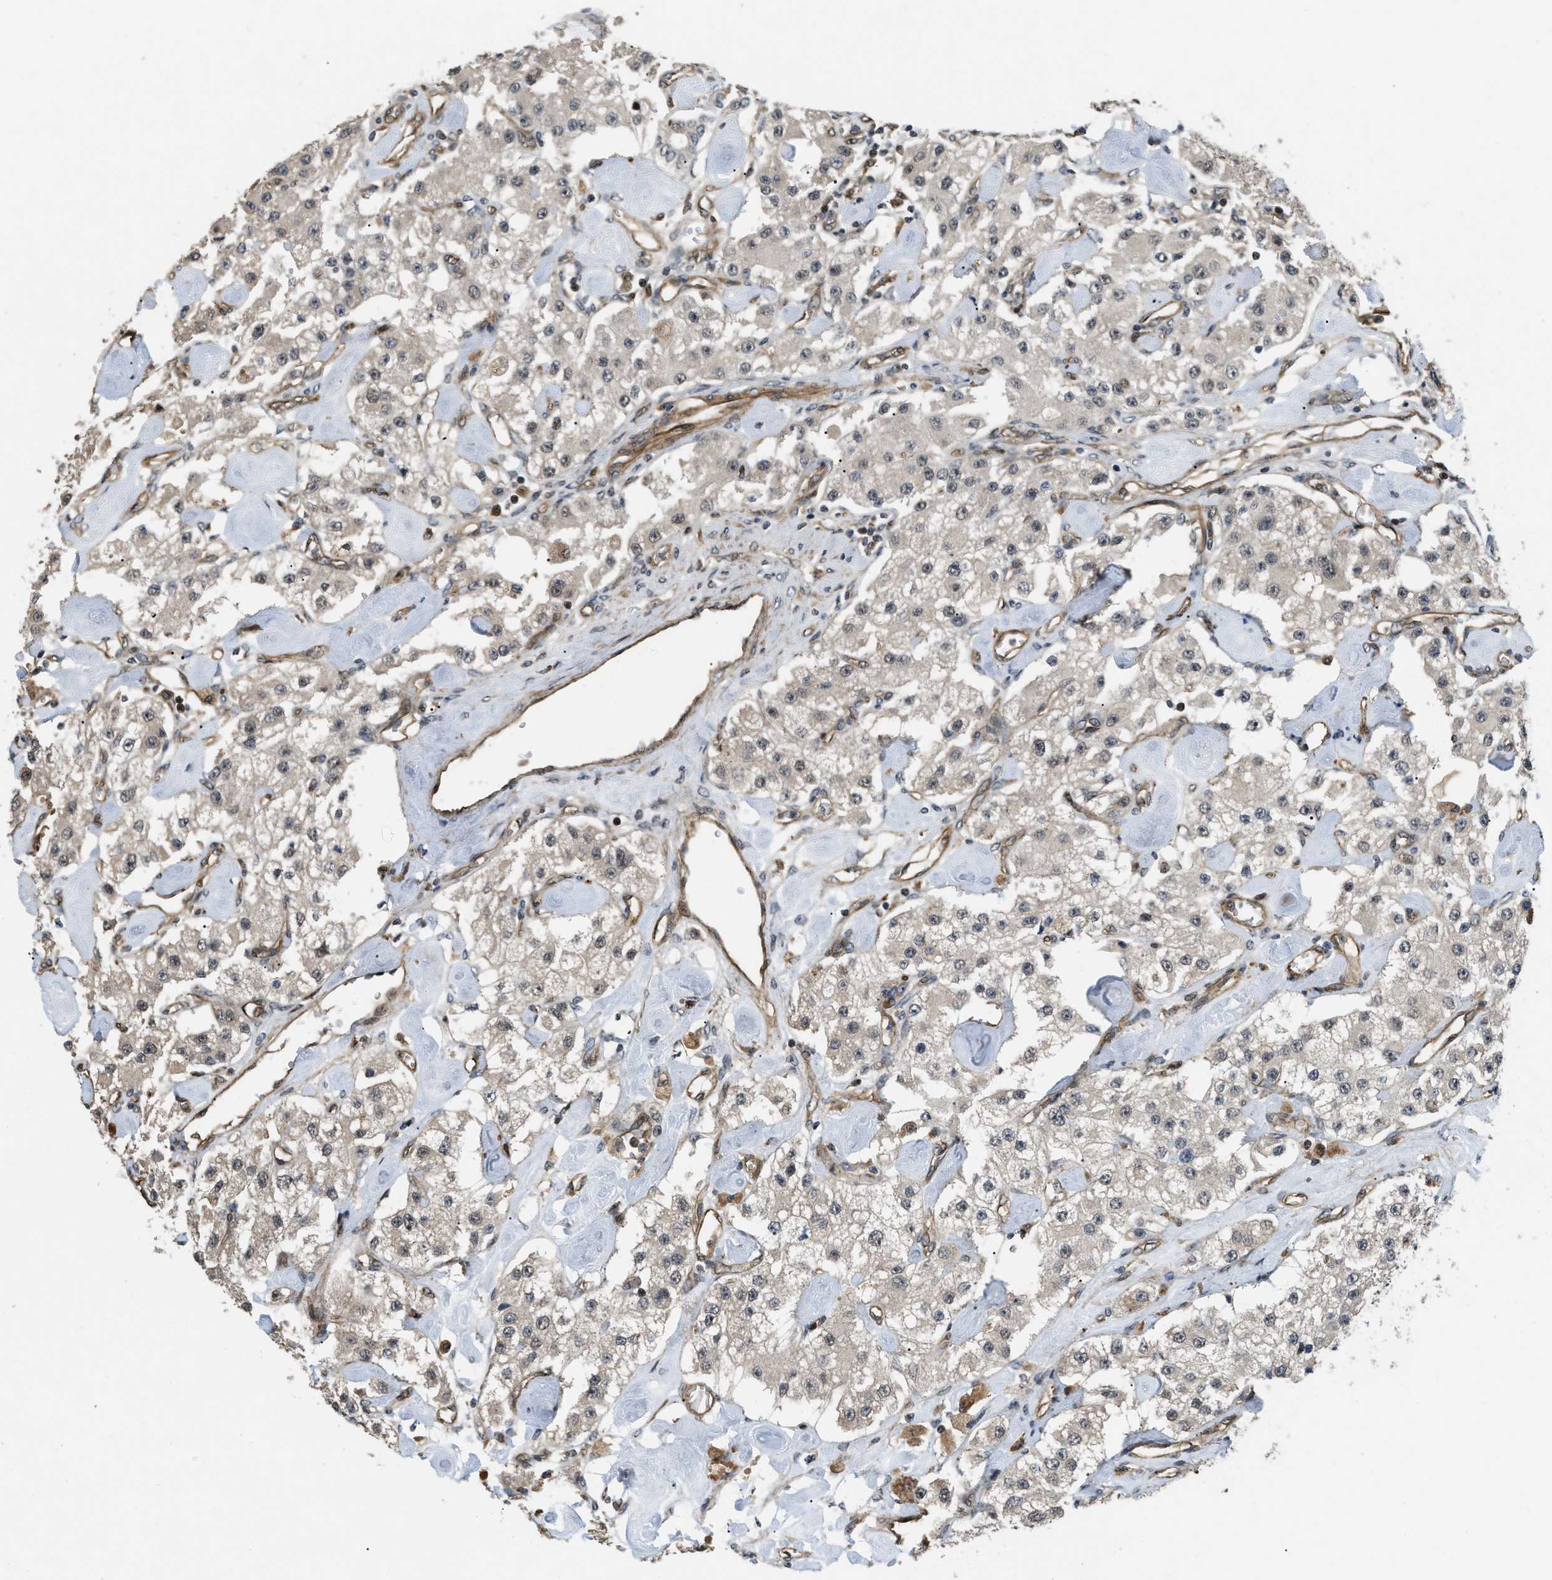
{"staining": {"intensity": "negative", "quantity": "none", "location": "none"}, "tissue": "carcinoid", "cell_type": "Tumor cells", "image_type": "cancer", "snomed": [{"axis": "morphology", "description": "Carcinoid, malignant, NOS"}, {"axis": "topography", "description": "Pancreas"}], "caption": "Immunohistochemical staining of human carcinoid demonstrates no significant positivity in tumor cells.", "gene": "LTA4H", "patient": {"sex": "male", "age": 41}}